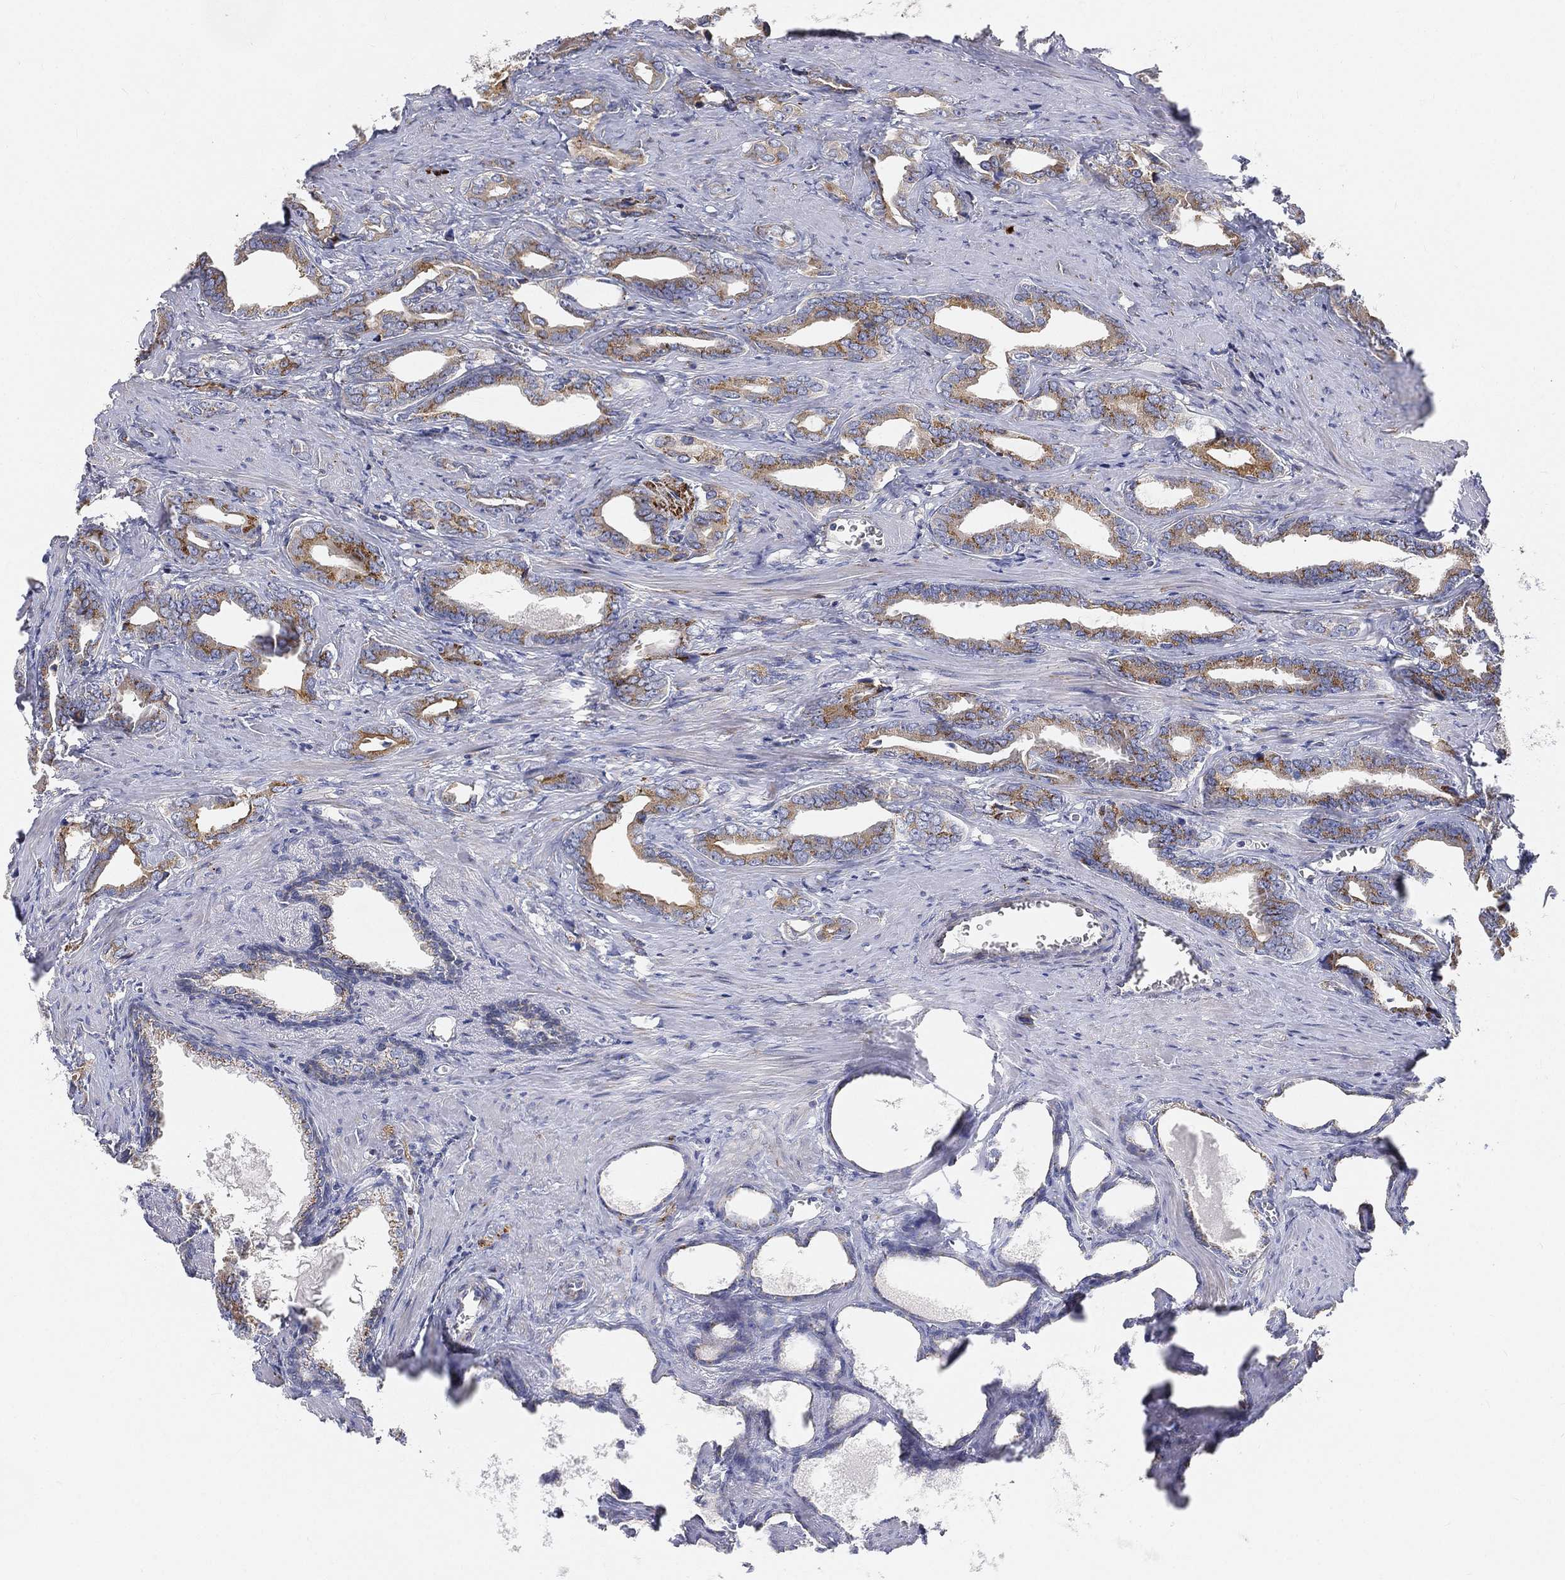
{"staining": {"intensity": "moderate", "quantity": ">75%", "location": "cytoplasmic/membranous"}, "tissue": "prostate cancer", "cell_type": "Tumor cells", "image_type": "cancer", "snomed": [{"axis": "morphology", "description": "Adenocarcinoma, NOS"}, {"axis": "topography", "description": "Prostate"}], "caption": "Prostate adenocarcinoma stained with DAB IHC shows medium levels of moderate cytoplasmic/membranous expression in approximately >75% of tumor cells.", "gene": "TMEM25", "patient": {"sex": "male", "age": 66}}